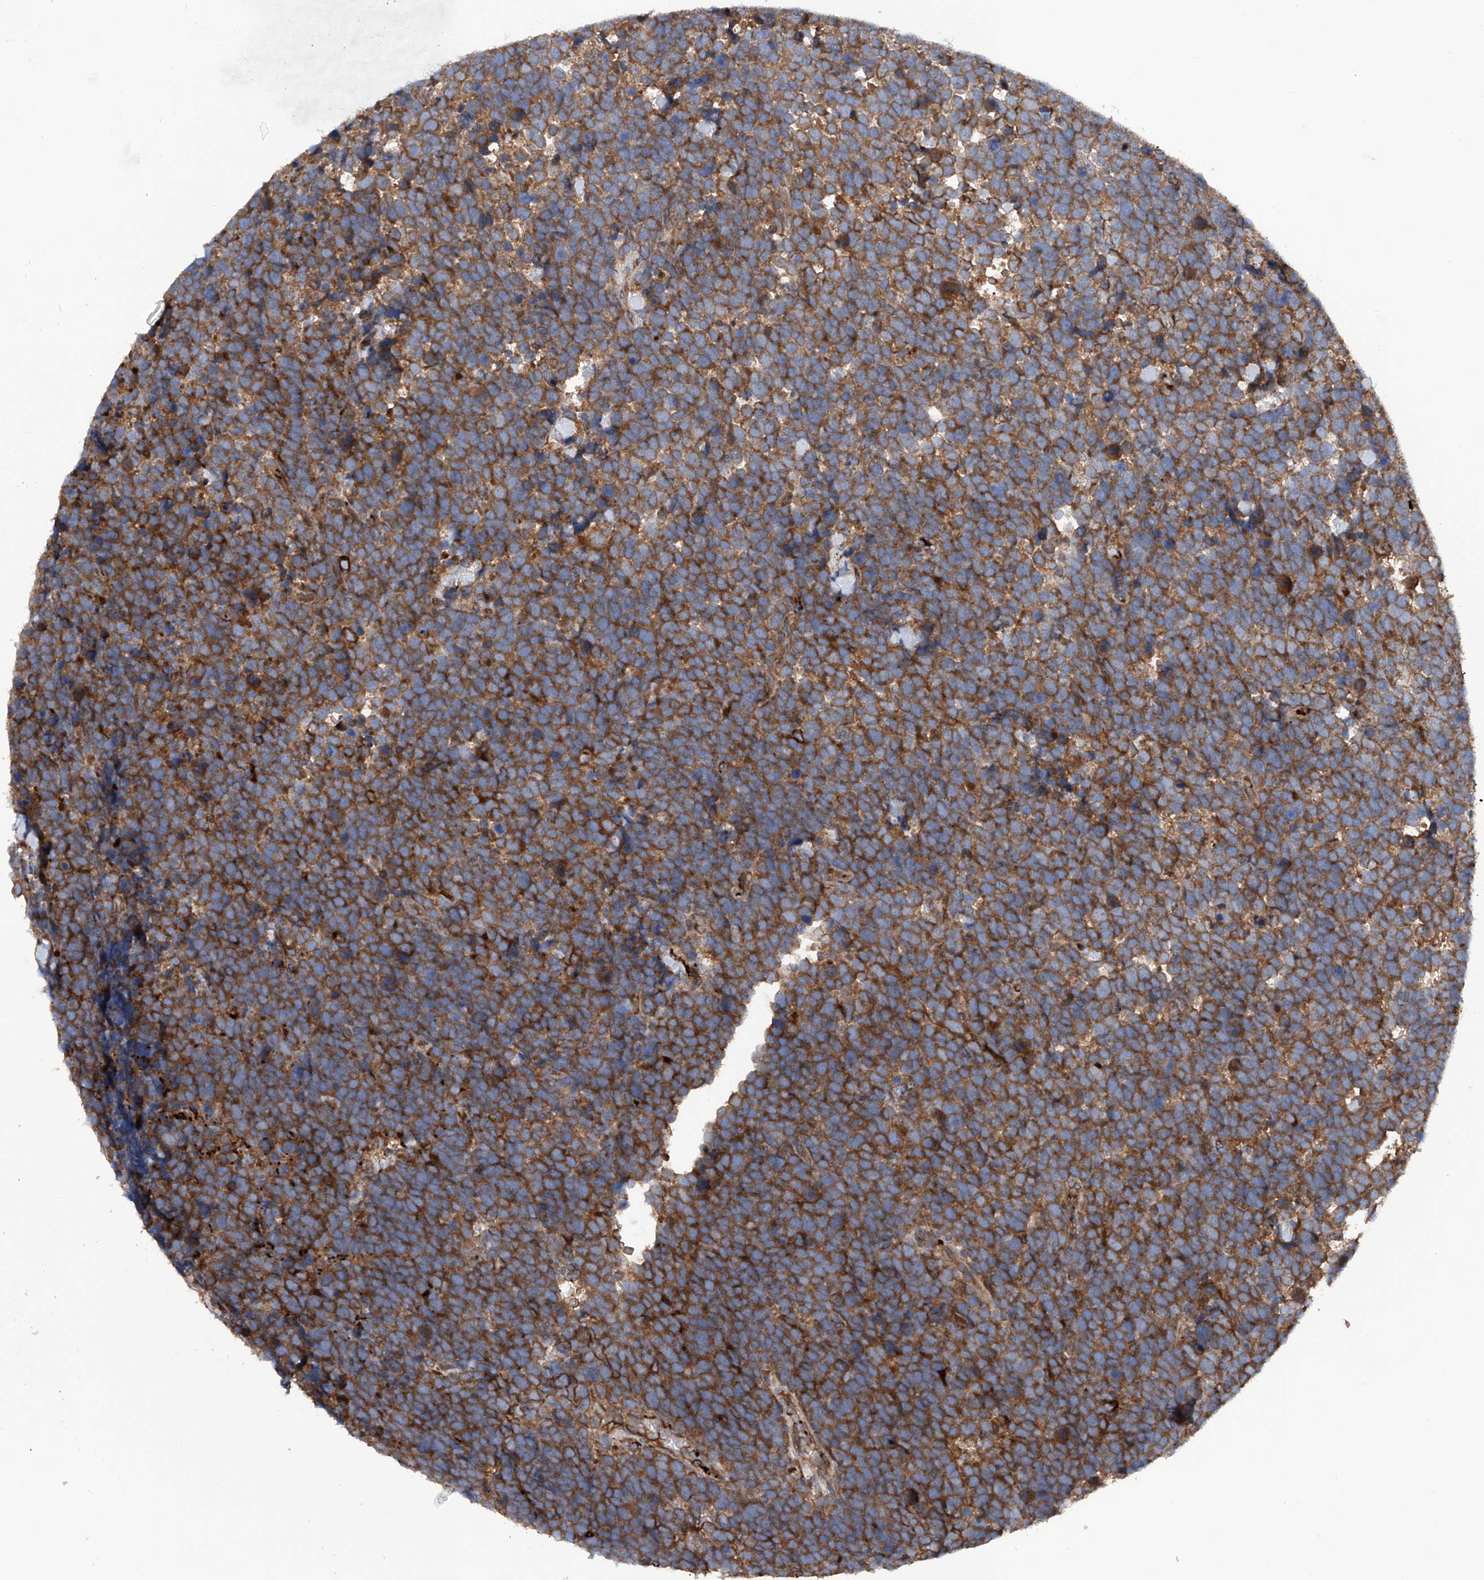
{"staining": {"intensity": "strong", "quantity": ">75%", "location": "cytoplasmic/membranous"}, "tissue": "urothelial cancer", "cell_type": "Tumor cells", "image_type": "cancer", "snomed": [{"axis": "morphology", "description": "Urothelial carcinoma, High grade"}, {"axis": "topography", "description": "Urinary bladder"}], "caption": "Urothelial carcinoma (high-grade) stained with immunohistochemistry displays strong cytoplasmic/membranous positivity in about >75% of tumor cells.", "gene": "ASCC3", "patient": {"sex": "female", "age": 82}}